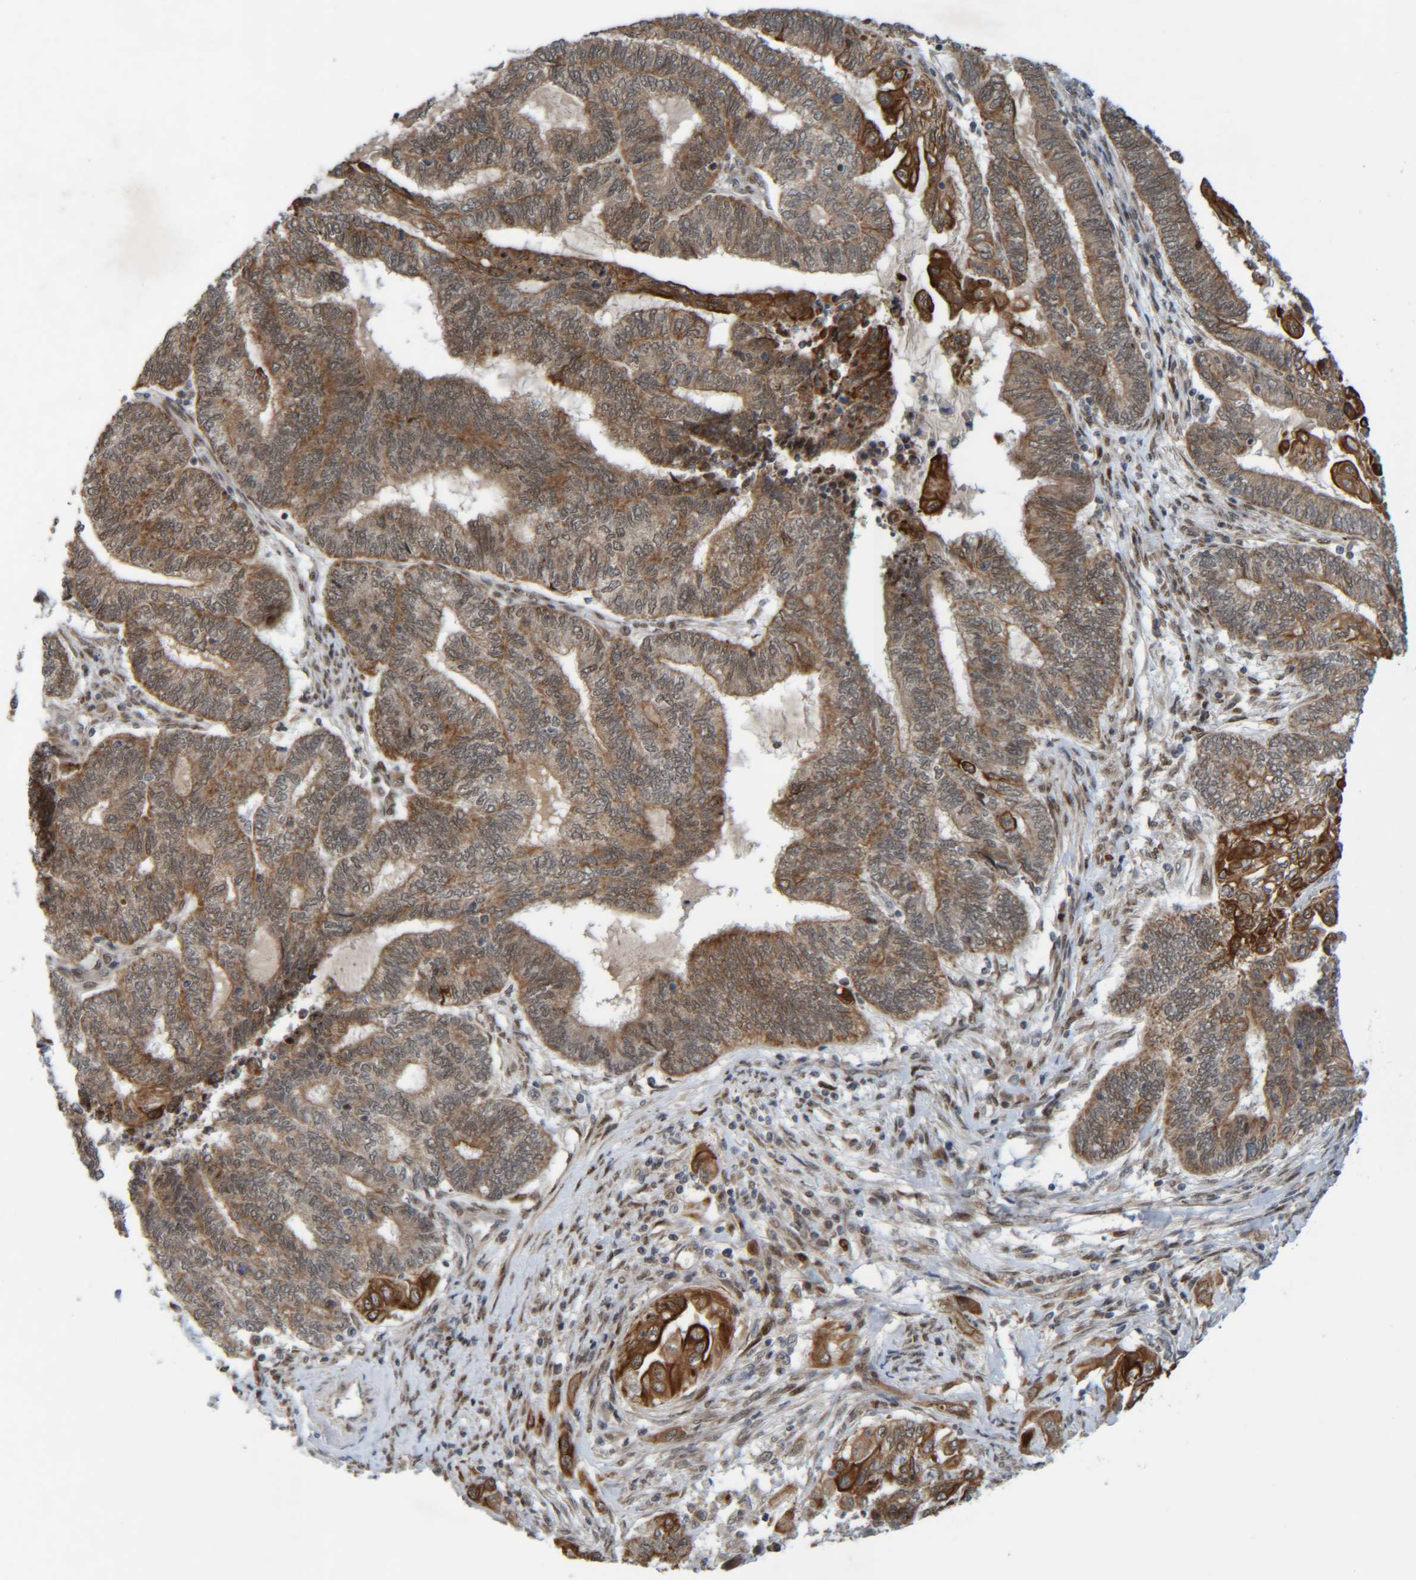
{"staining": {"intensity": "strong", "quantity": "25%-75%", "location": "cytoplasmic/membranous"}, "tissue": "endometrial cancer", "cell_type": "Tumor cells", "image_type": "cancer", "snomed": [{"axis": "morphology", "description": "Adenocarcinoma, NOS"}, {"axis": "topography", "description": "Uterus"}, {"axis": "topography", "description": "Endometrium"}], "caption": "Adenocarcinoma (endometrial) stained with a brown dye shows strong cytoplasmic/membranous positive staining in approximately 25%-75% of tumor cells.", "gene": "CCDC57", "patient": {"sex": "female", "age": 70}}